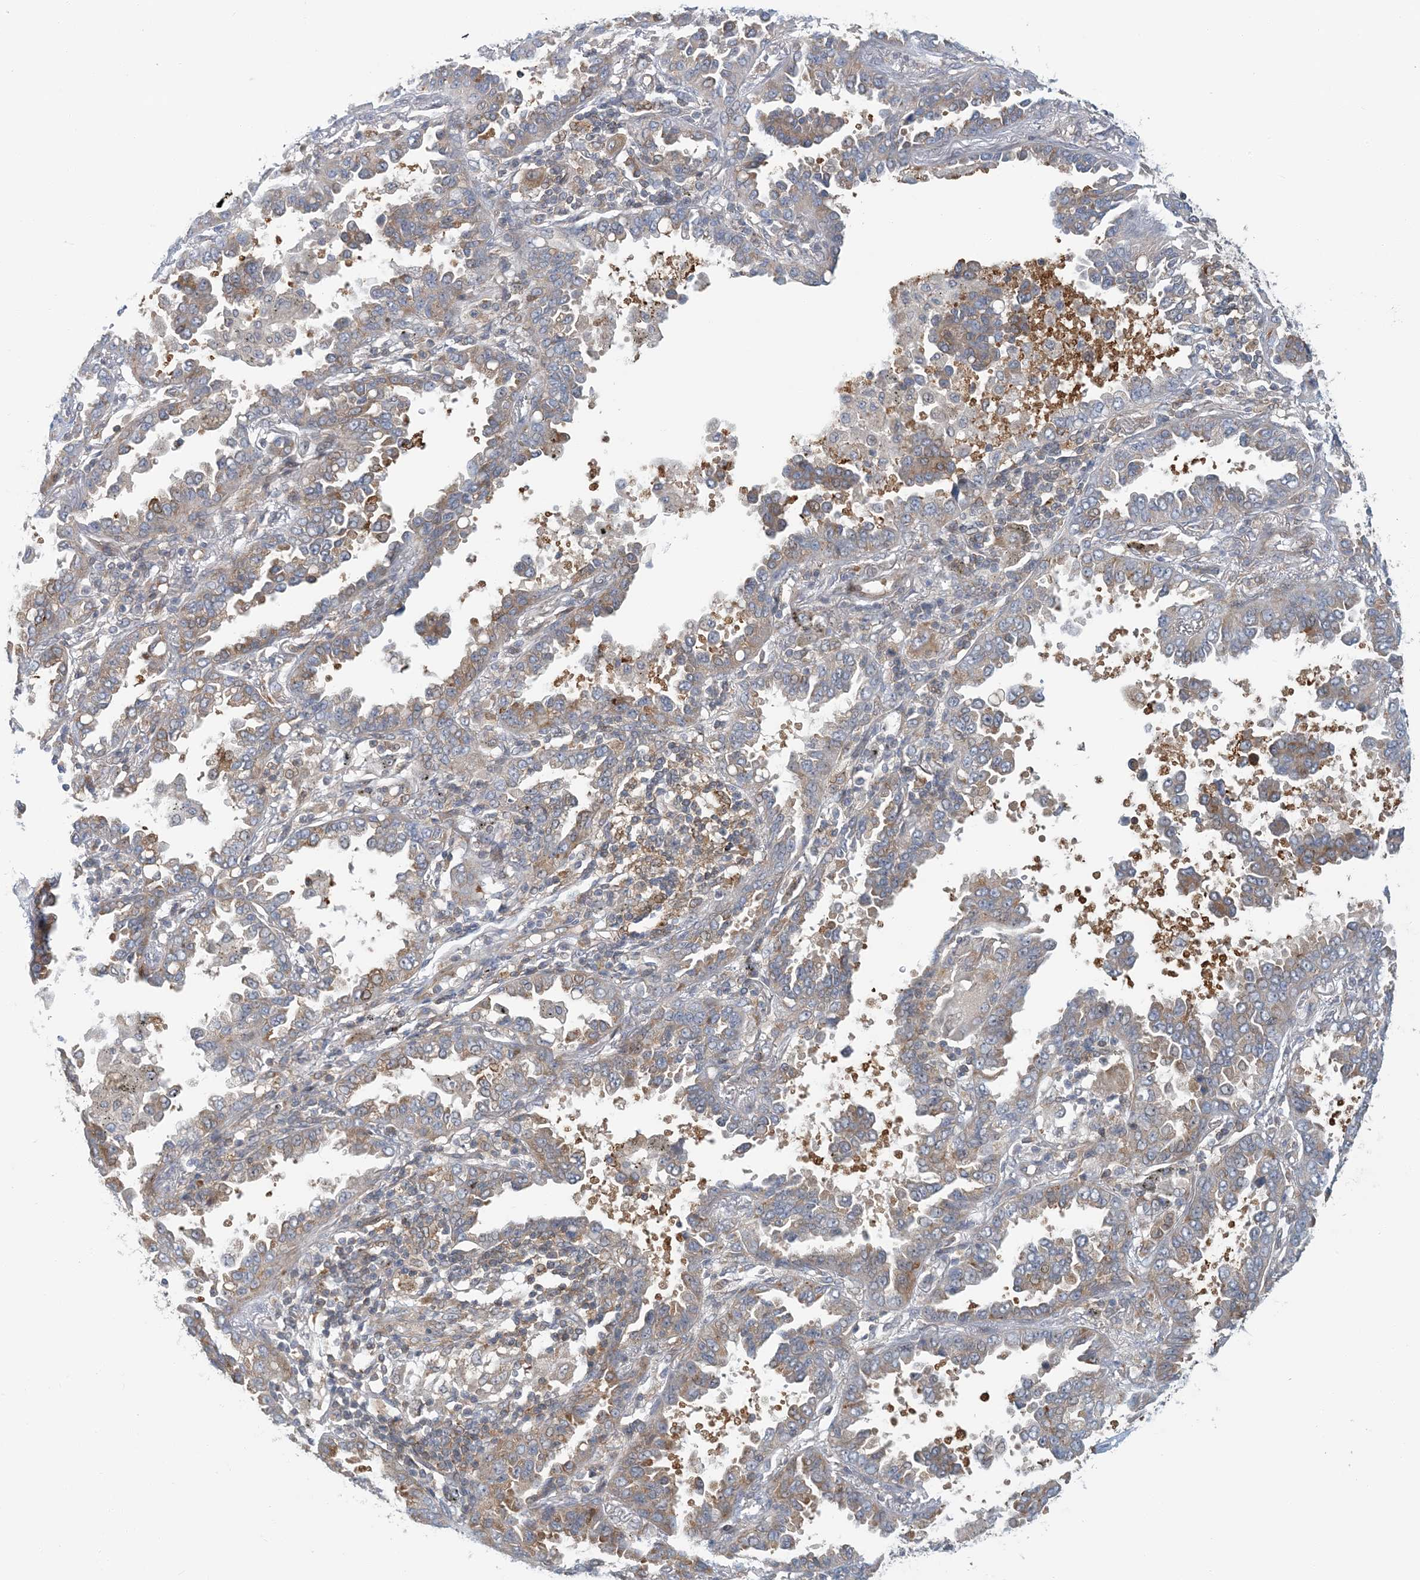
{"staining": {"intensity": "moderate", "quantity": ">75%", "location": "cytoplasmic/membranous"}, "tissue": "lung cancer", "cell_type": "Tumor cells", "image_type": "cancer", "snomed": [{"axis": "morphology", "description": "Normal tissue, NOS"}, {"axis": "morphology", "description": "Adenocarcinoma, NOS"}, {"axis": "topography", "description": "Lung"}], "caption": "A medium amount of moderate cytoplasmic/membranous expression is appreciated in about >75% of tumor cells in lung cancer (adenocarcinoma) tissue.", "gene": "ATP13A2", "patient": {"sex": "male", "age": 59}}